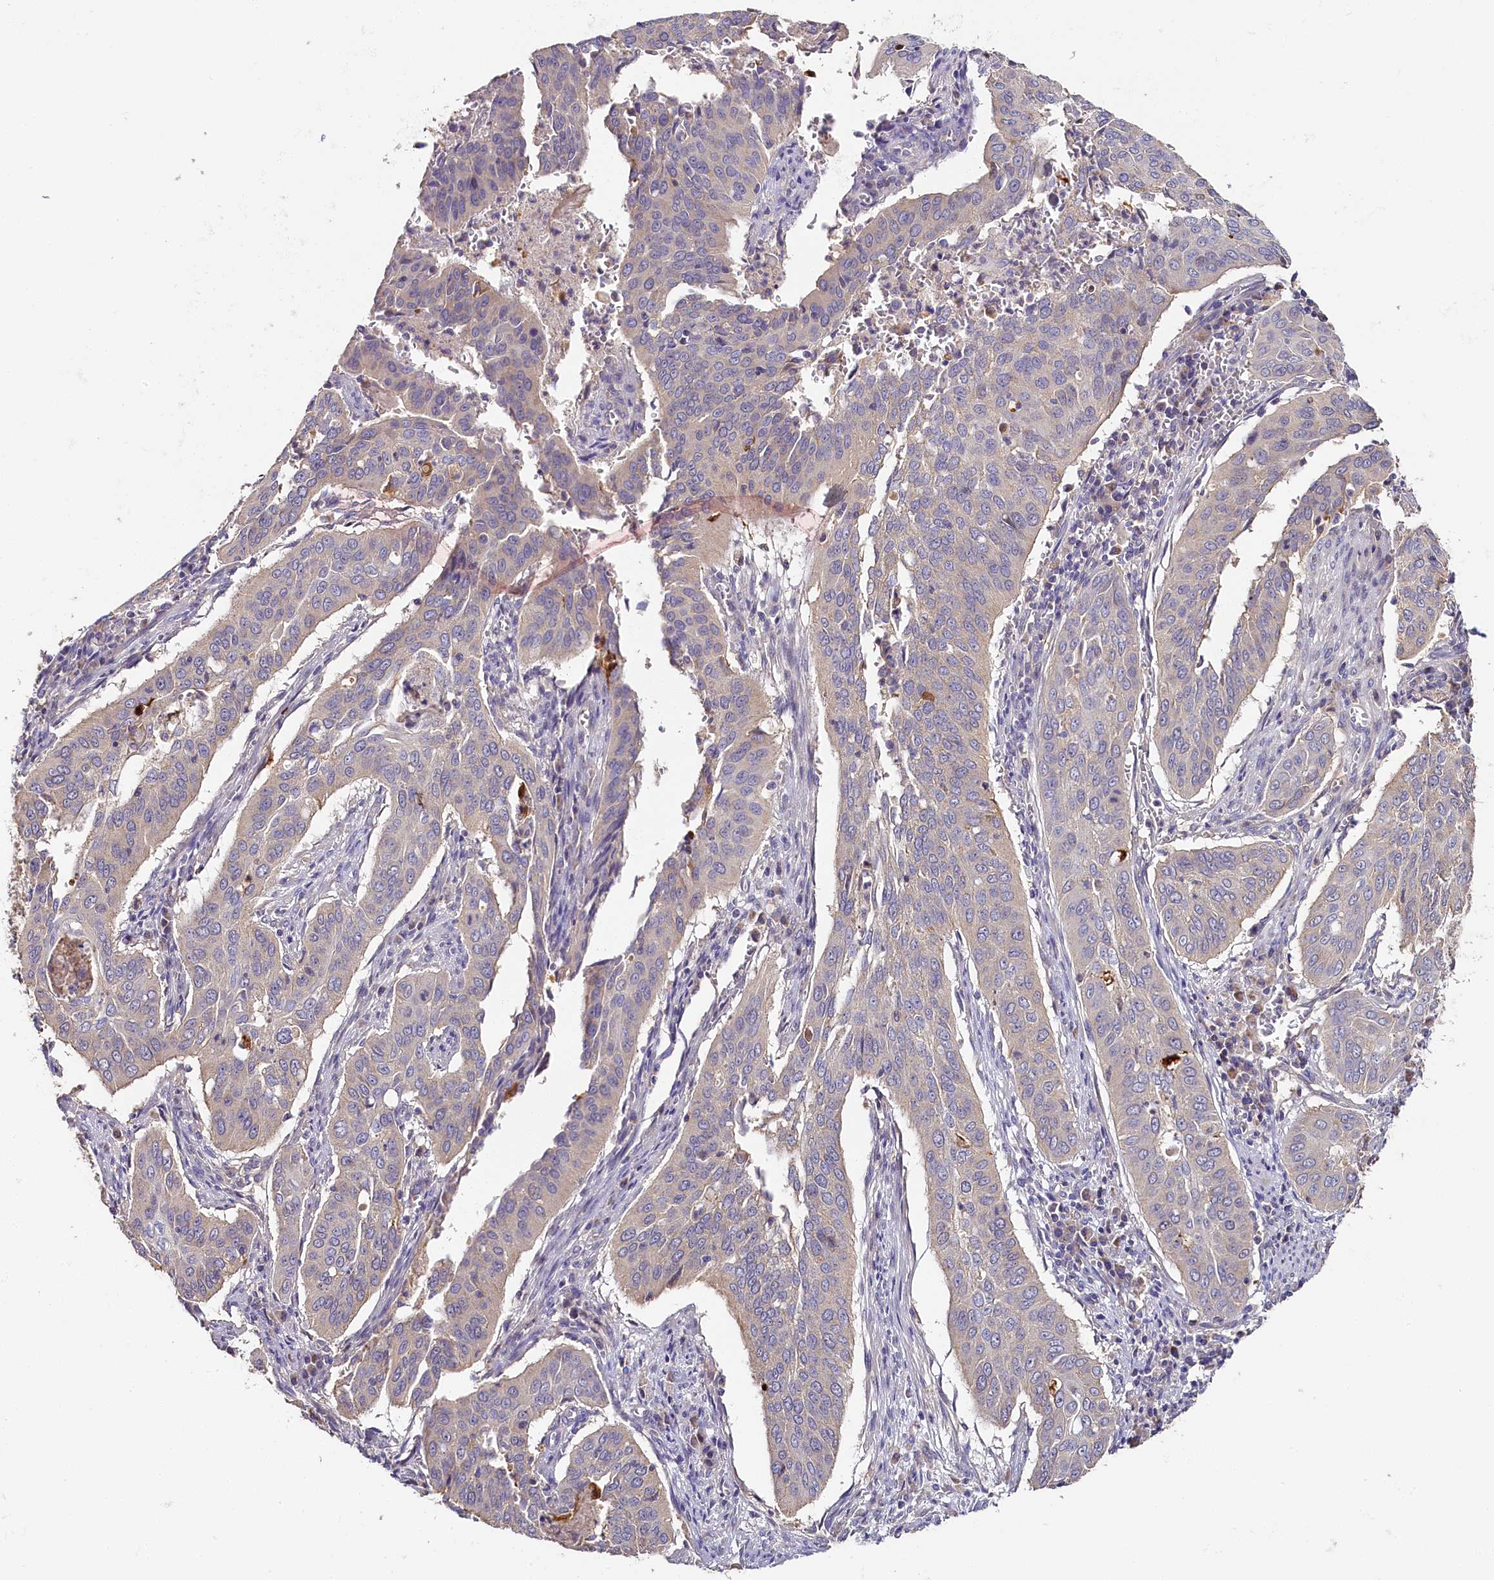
{"staining": {"intensity": "negative", "quantity": "none", "location": "none"}, "tissue": "cervical cancer", "cell_type": "Tumor cells", "image_type": "cancer", "snomed": [{"axis": "morphology", "description": "Squamous cell carcinoma, NOS"}, {"axis": "topography", "description": "Cervix"}], "caption": "A micrograph of human squamous cell carcinoma (cervical) is negative for staining in tumor cells.", "gene": "KATNB1", "patient": {"sex": "female", "age": 39}}